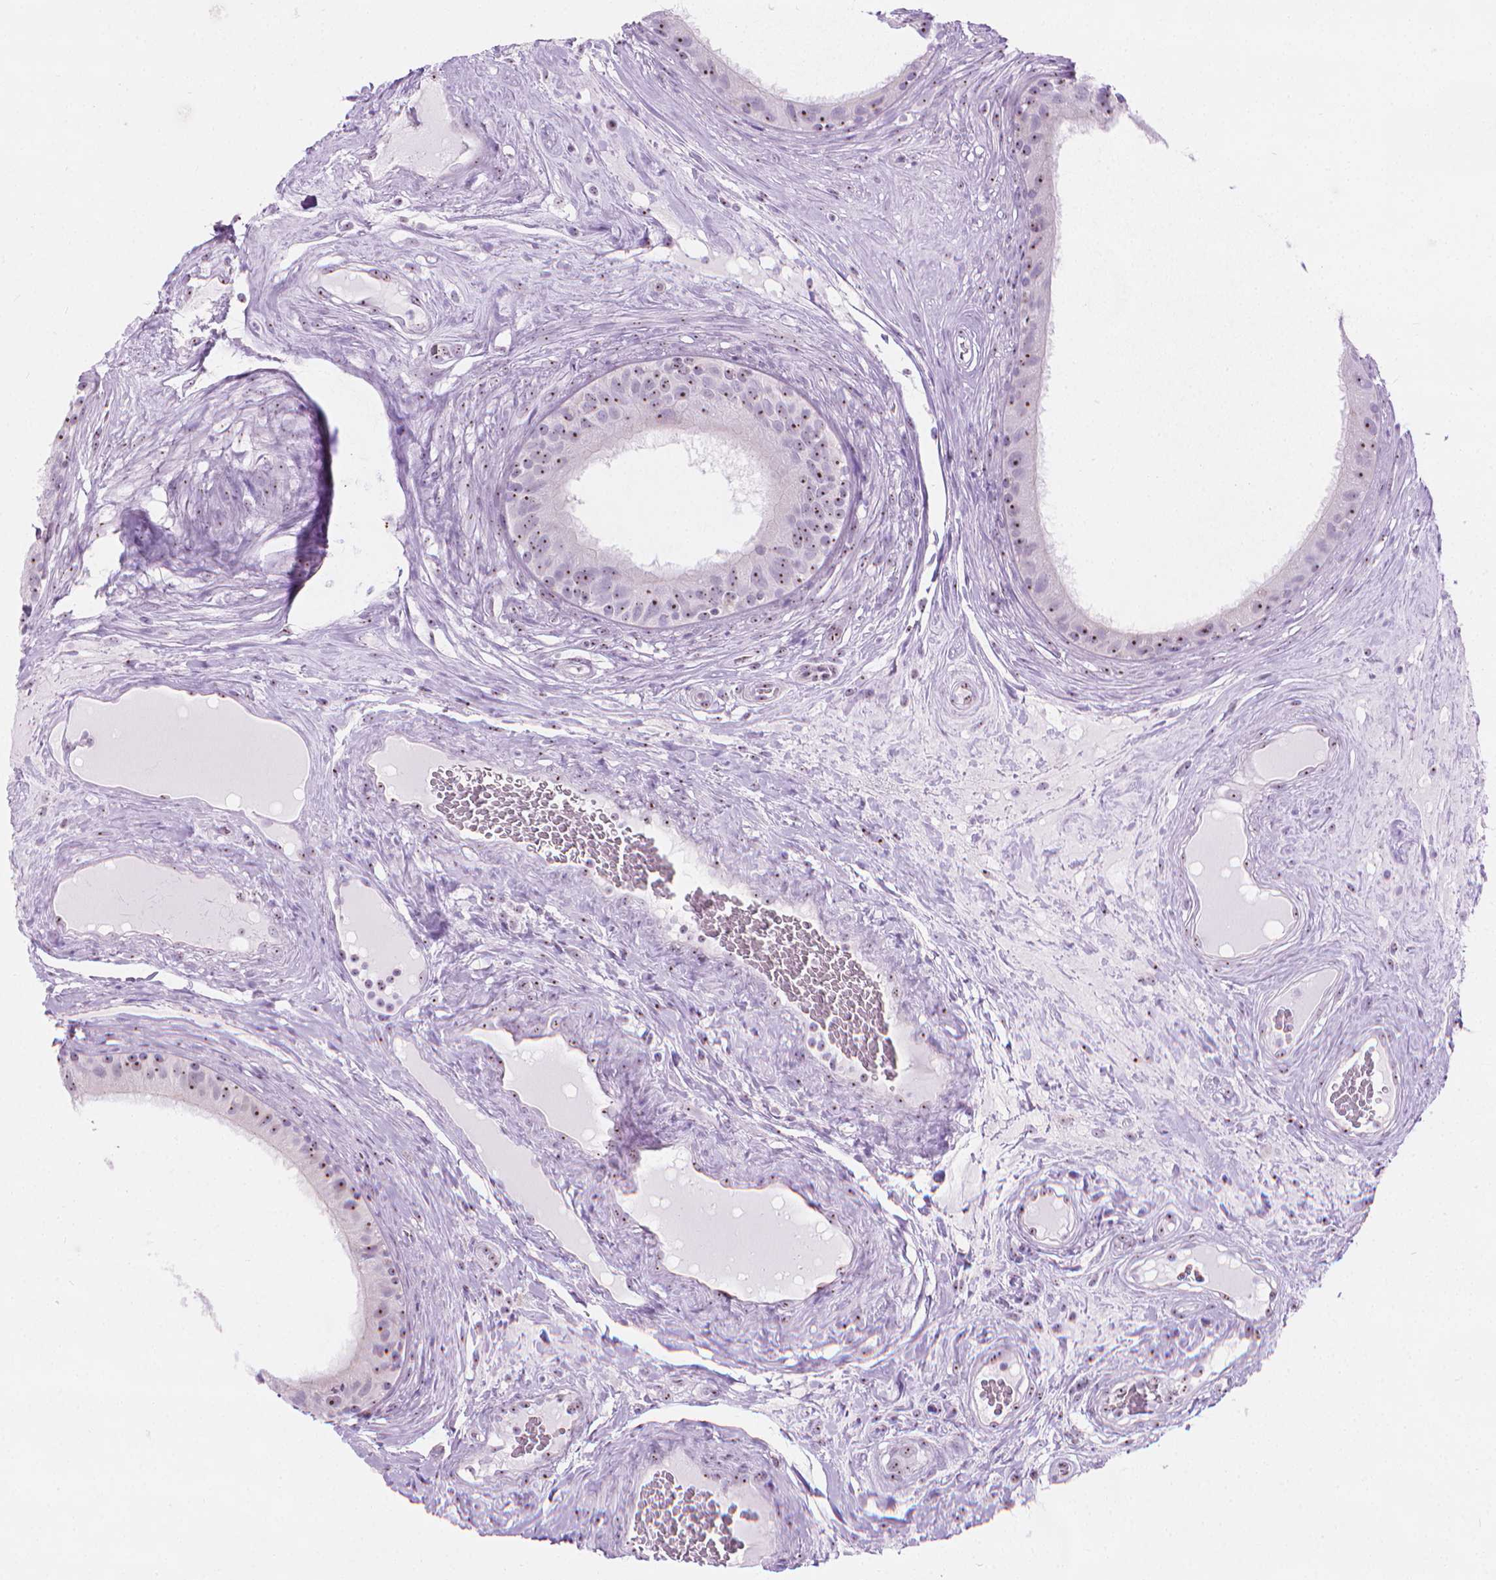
{"staining": {"intensity": "moderate", "quantity": "25%-75%", "location": "nuclear"}, "tissue": "epididymis", "cell_type": "Glandular cells", "image_type": "normal", "snomed": [{"axis": "morphology", "description": "Normal tissue, NOS"}, {"axis": "topography", "description": "Epididymis"}], "caption": "IHC (DAB) staining of unremarkable epididymis reveals moderate nuclear protein expression in about 25%-75% of glandular cells.", "gene": "NOL7", "patient": {"sex": "male", "age": 59}}